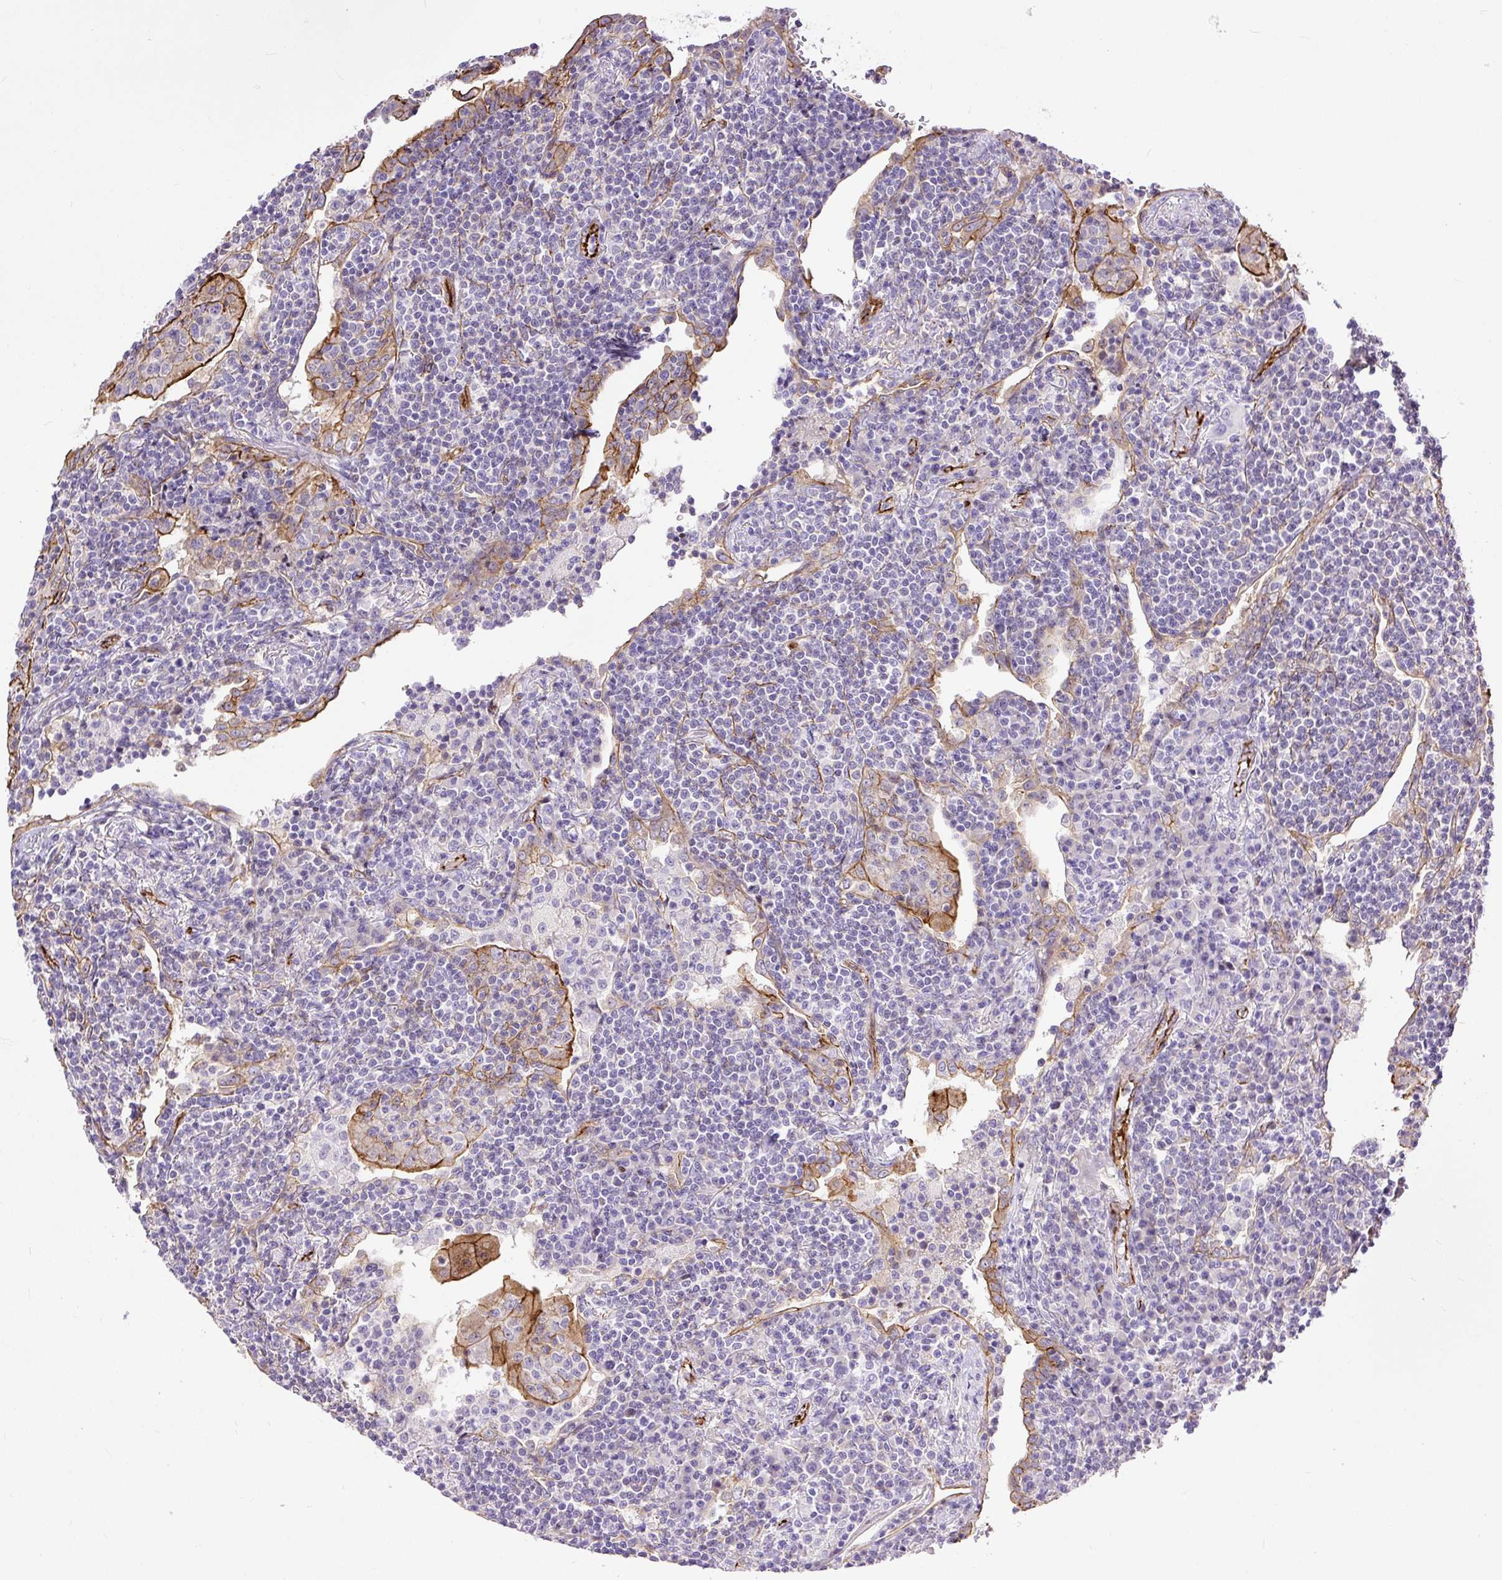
{"staining": {"intensity": "negative", "quantity": "none", "location": "none"}, "tissue": "lymphoma", "cell_type": "Tumor cells", "image_type": "cancer", "snomed": [{"axis": "morphology", "description": "Malignant lymphoma, non-Hodgkin's type, Low grade"}, {"axis": "topography", "description": "Lung"}], "caption": "DAB (3,3'-diaminobenzidine) immunohistochemical staining of low-grade malignant lymphoma, non-Hodgkin's type shows no significant expression in tumor cells.", "gene": "MAGEB16", "patient": {"sex": "female", "age": 71}}